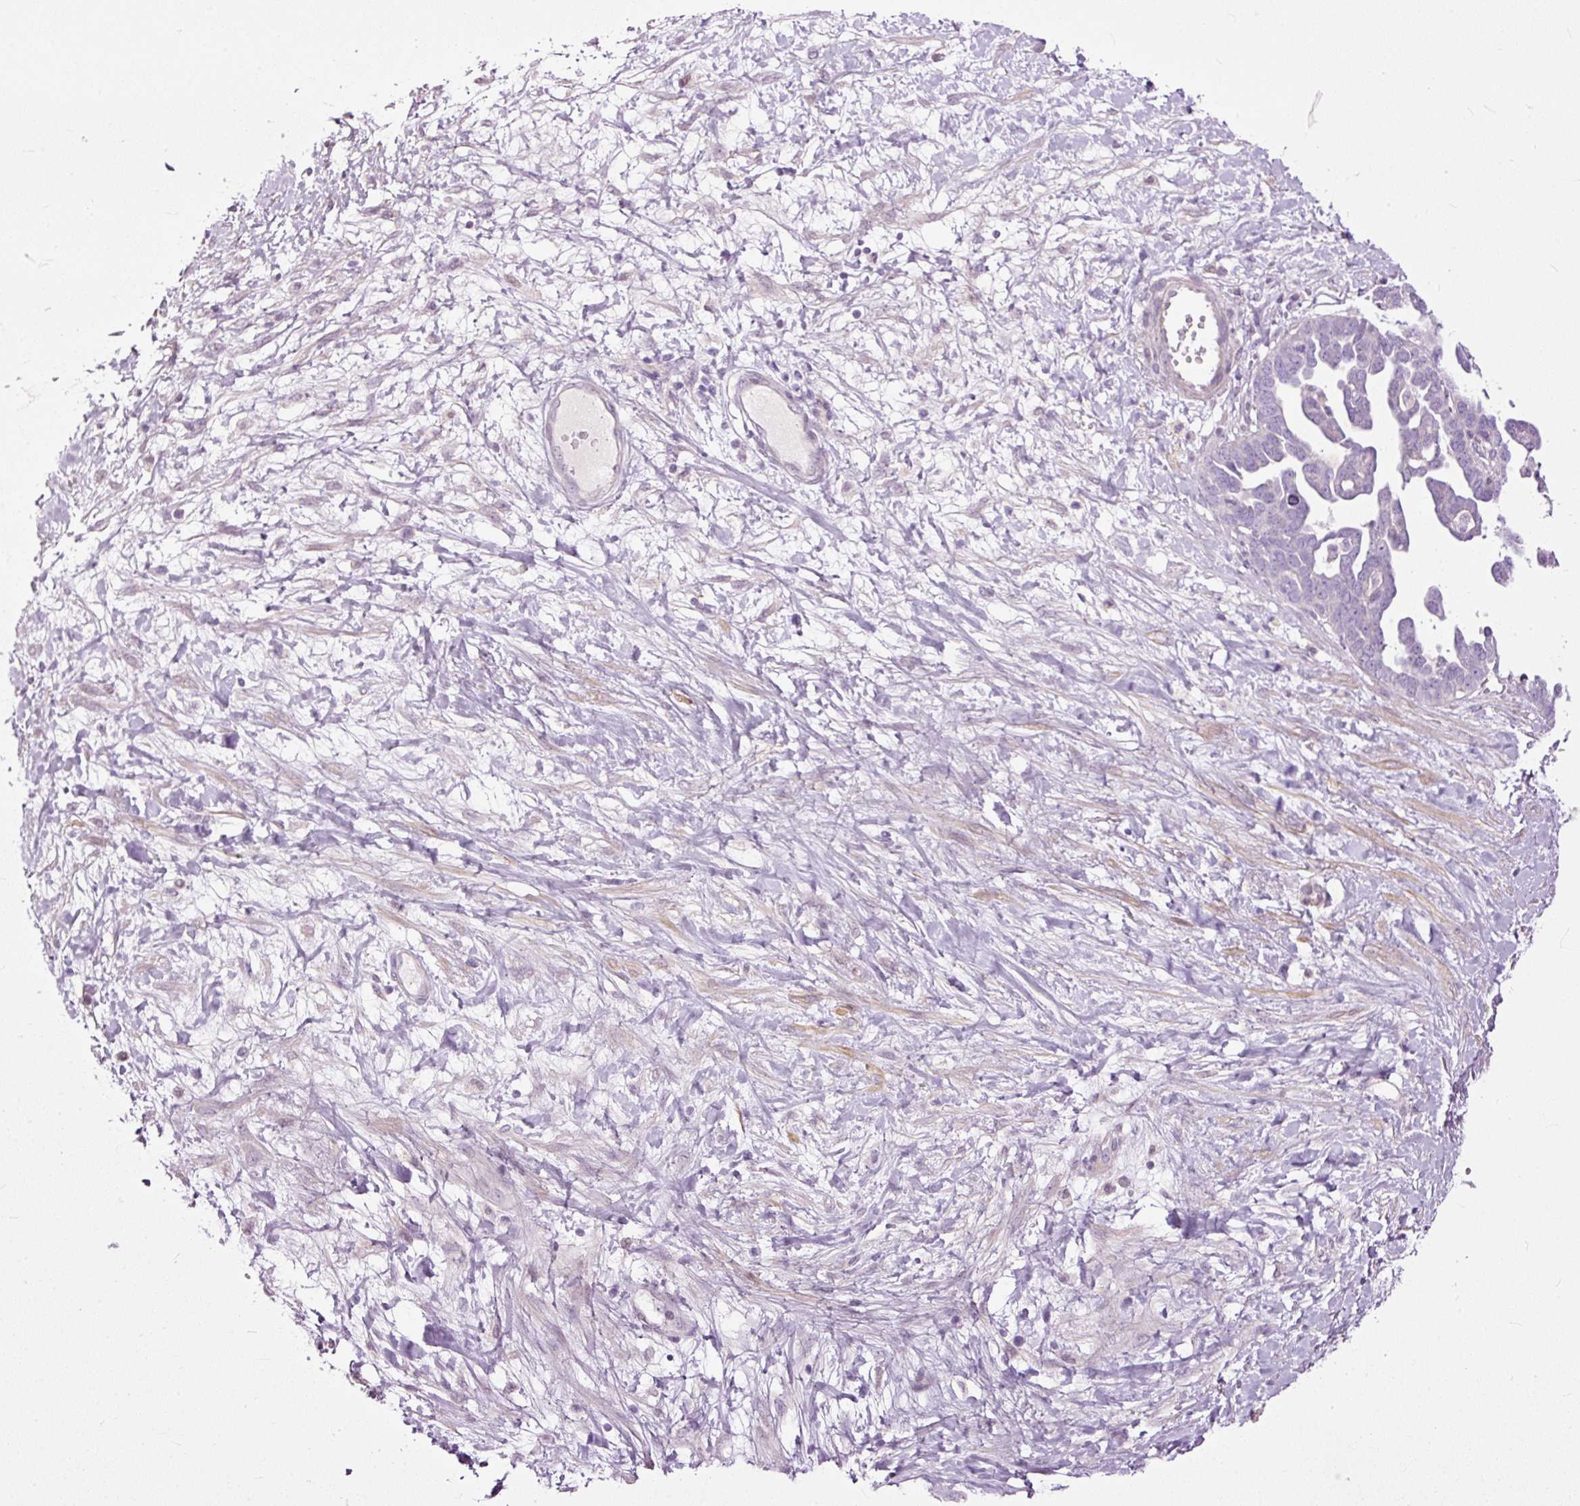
{"staining": {"intensity": "negative", "quantity": "none", "location": "none"}, "tissue": "ovarian cancer", "cell_type": "Tumor cells", "image_type": "cancer", "snomed": [{"axis": "morphology", "description": "Cystadenocarcinoma, serous, NOS"}, {"axis": "topography", "description": "Ovary"}], "caption": "High power microscopy micrograph of an immunohistochemistry micrograph of ovarian cancer, revealing no significant staining in tumor cells.", "gene": "FCRL4", "patient": {"sex": "female", "age": 54}}